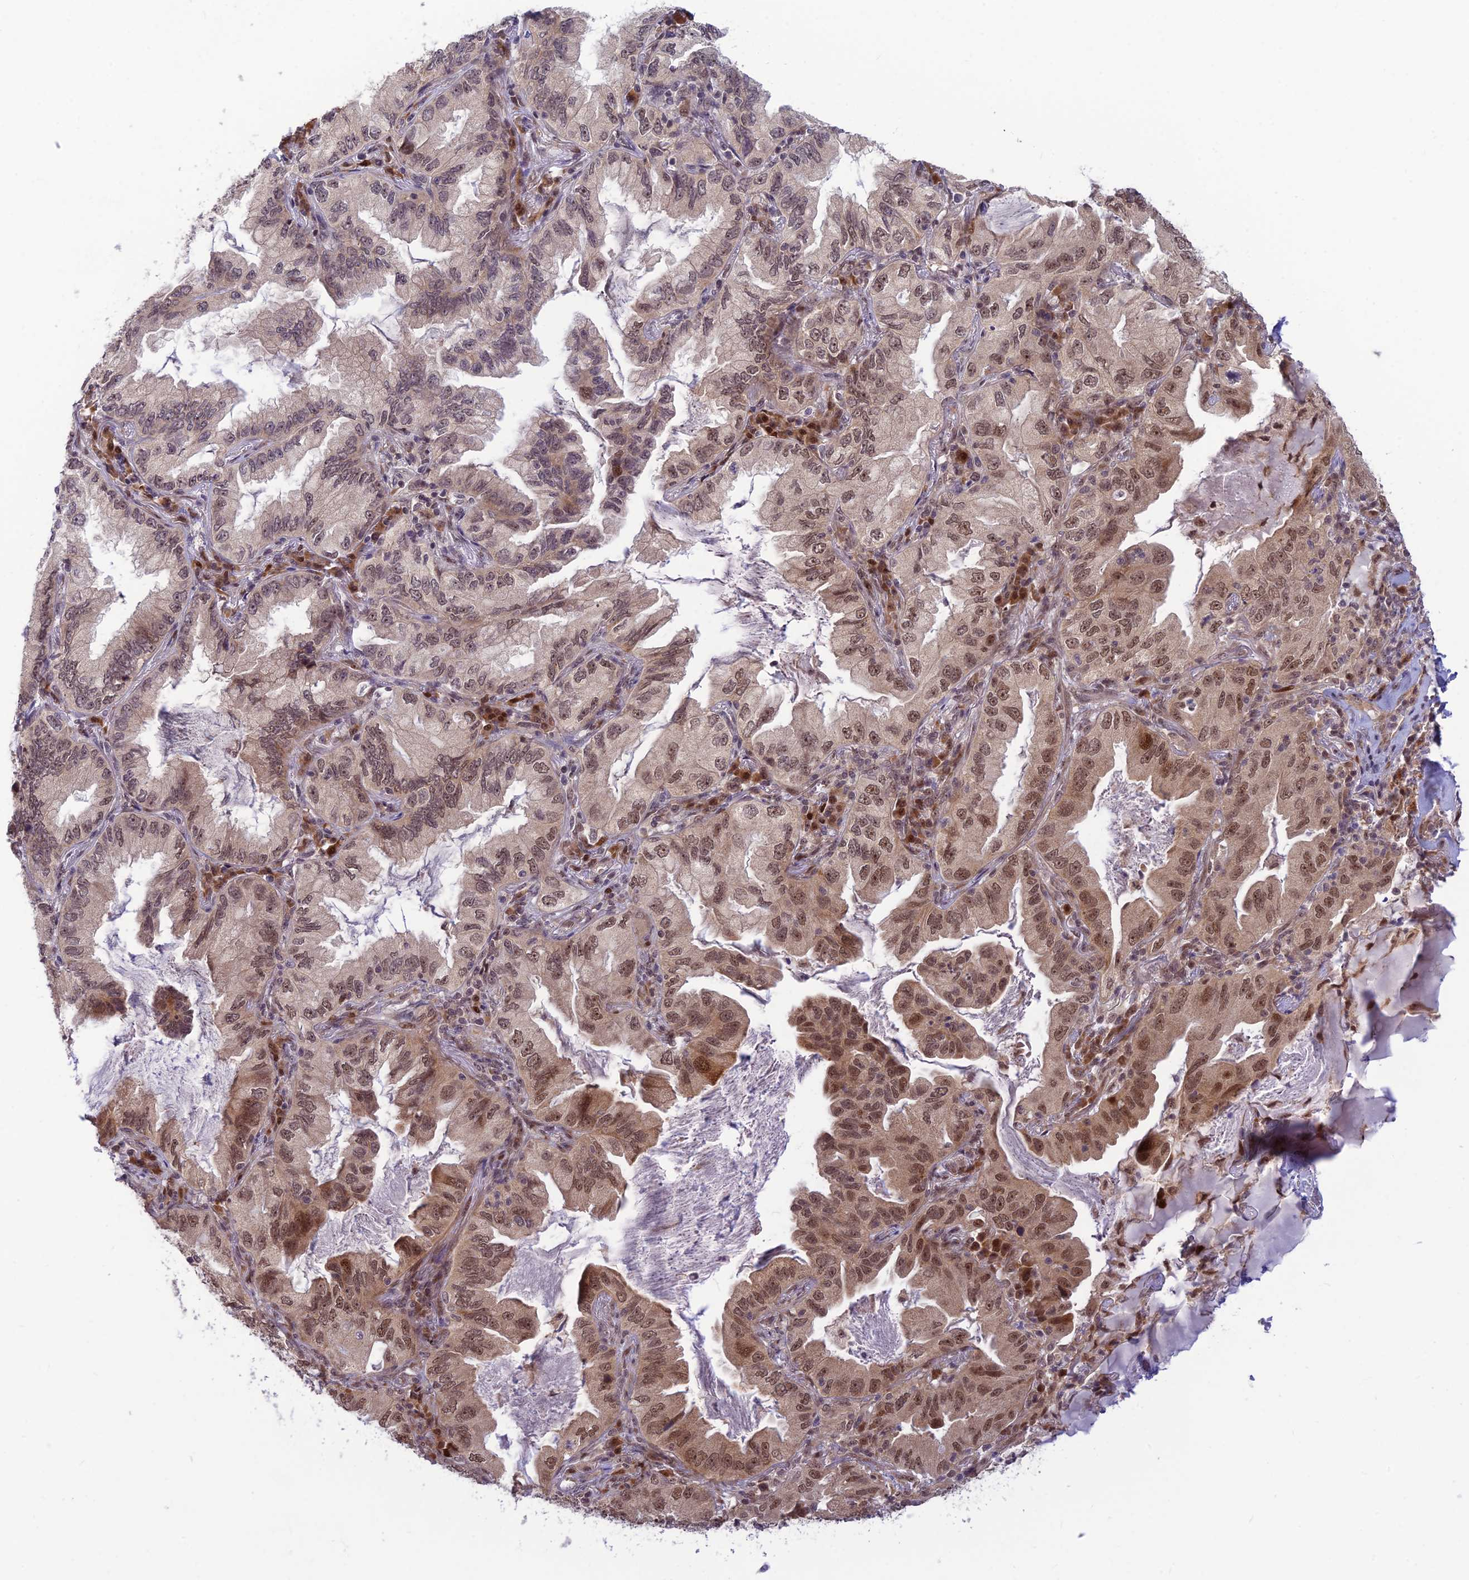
{"staining": {"intensity": "moderate", "quantity": ">75%", "location": "cytoplasmic/membranous,nuclear"}, "tissue": "lung cancer", "cell_type": "Tumor cells", "image_type": "cancer", "snomed": [{"axis": "morphology", "description": "Adenocarcinoma, NOS"}, {"axis": "topography", "description": "Lung"}], "caption": "Moderate cytoplasmic/membranous and nuclear positivity for a protein is present in approximately >75% of tumor cells of lung cancer using immunohistochemistry (IHC).", "gene": "ASPDH", "patient": {"sex": "female", "age": 69}}